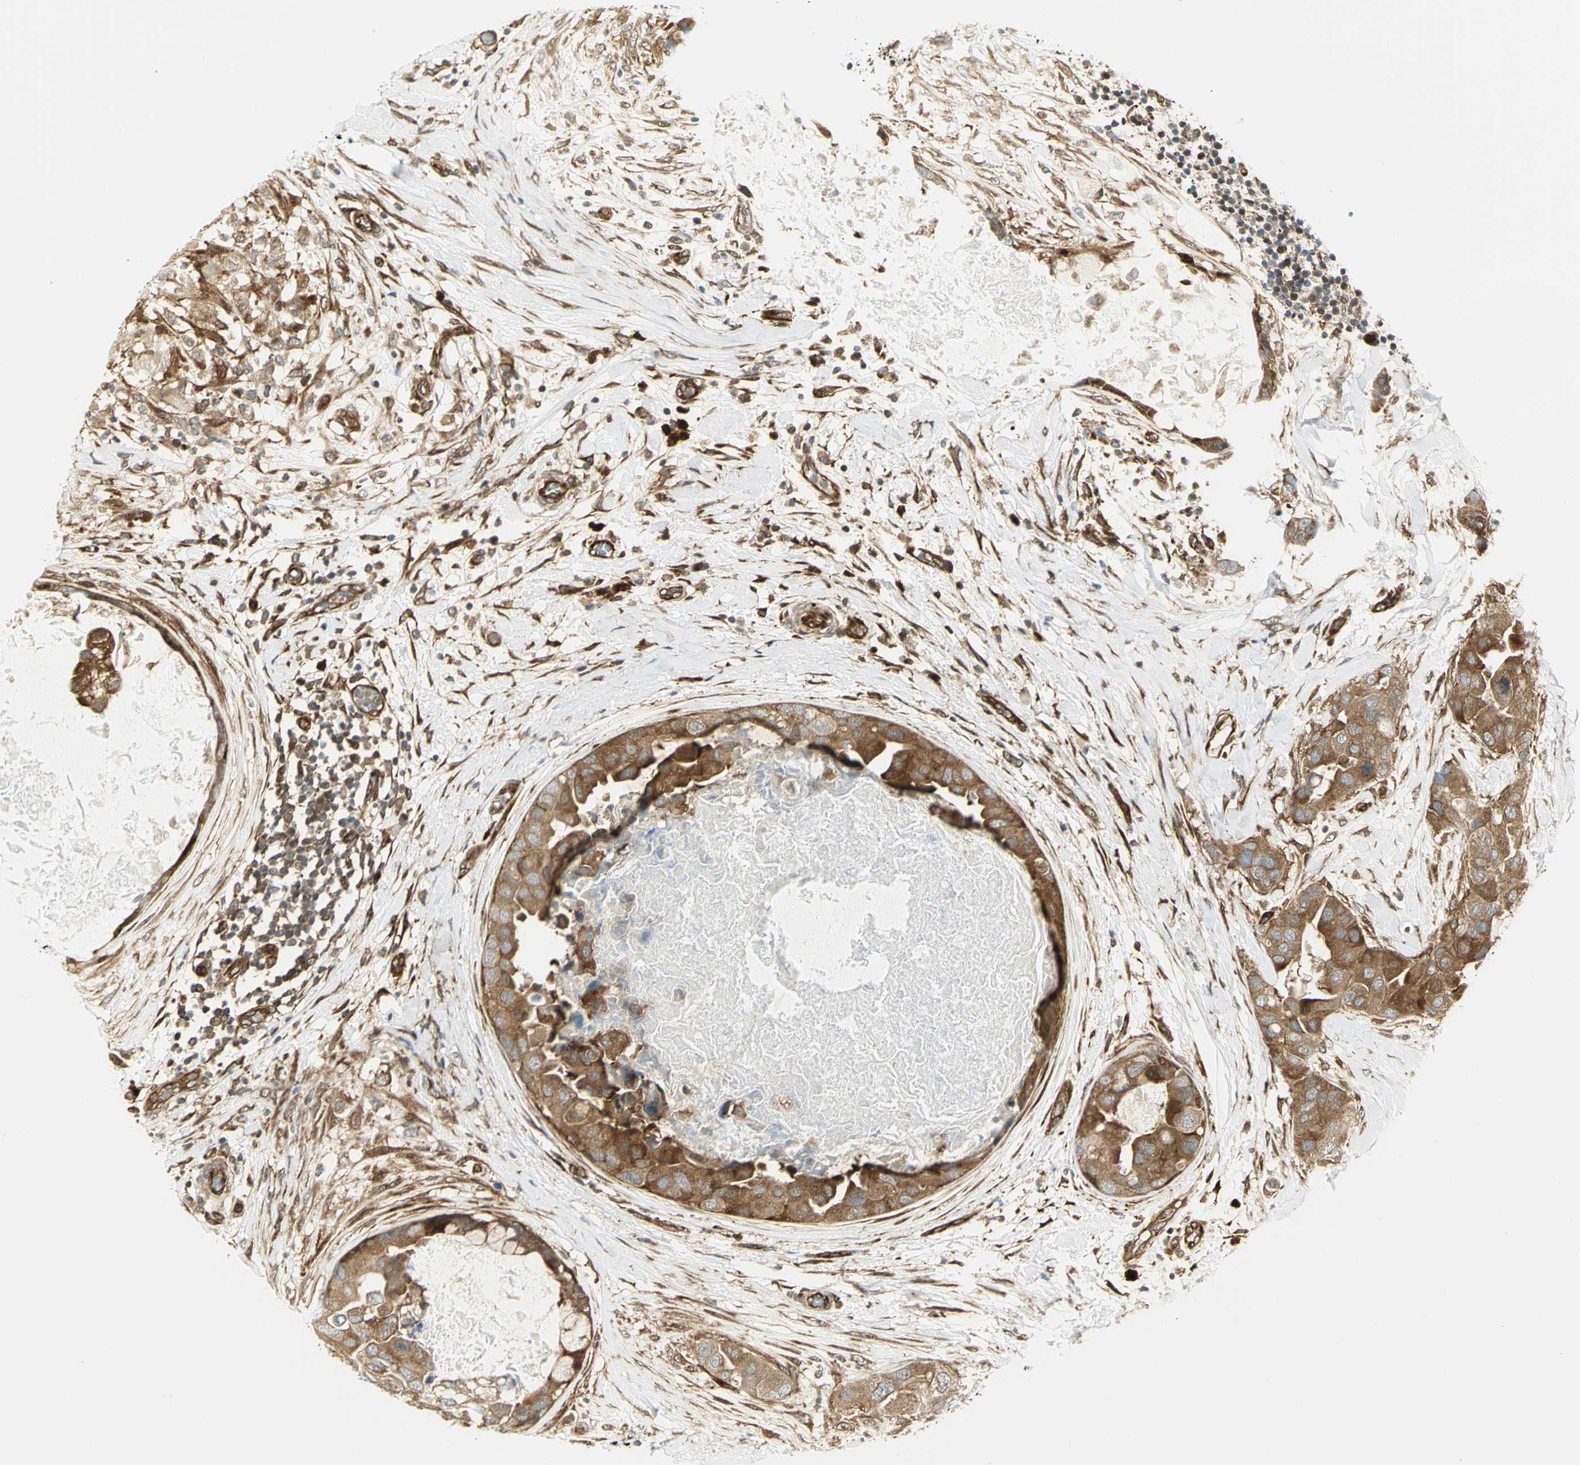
{"staining": {"intensity": "moderate", "quantity": ">75%", "location": "cytoplasmic/membranous"}, "tissue": "breast cancer", "cell_type": "Tumor cells", "image_type": "cancer", "snomed": [{"axis": "morphology", "description": "Duct carcinoma"}, {"axis": "topography", "description": "Breast"}], "caption": "A medium amount of moderate cytoplasmic/membranous staining is appreciated in about >75% of tumor cells in breast cancer tissue.", "gene": "EEA1", "patient": {"sex": "female", "age": 40}}